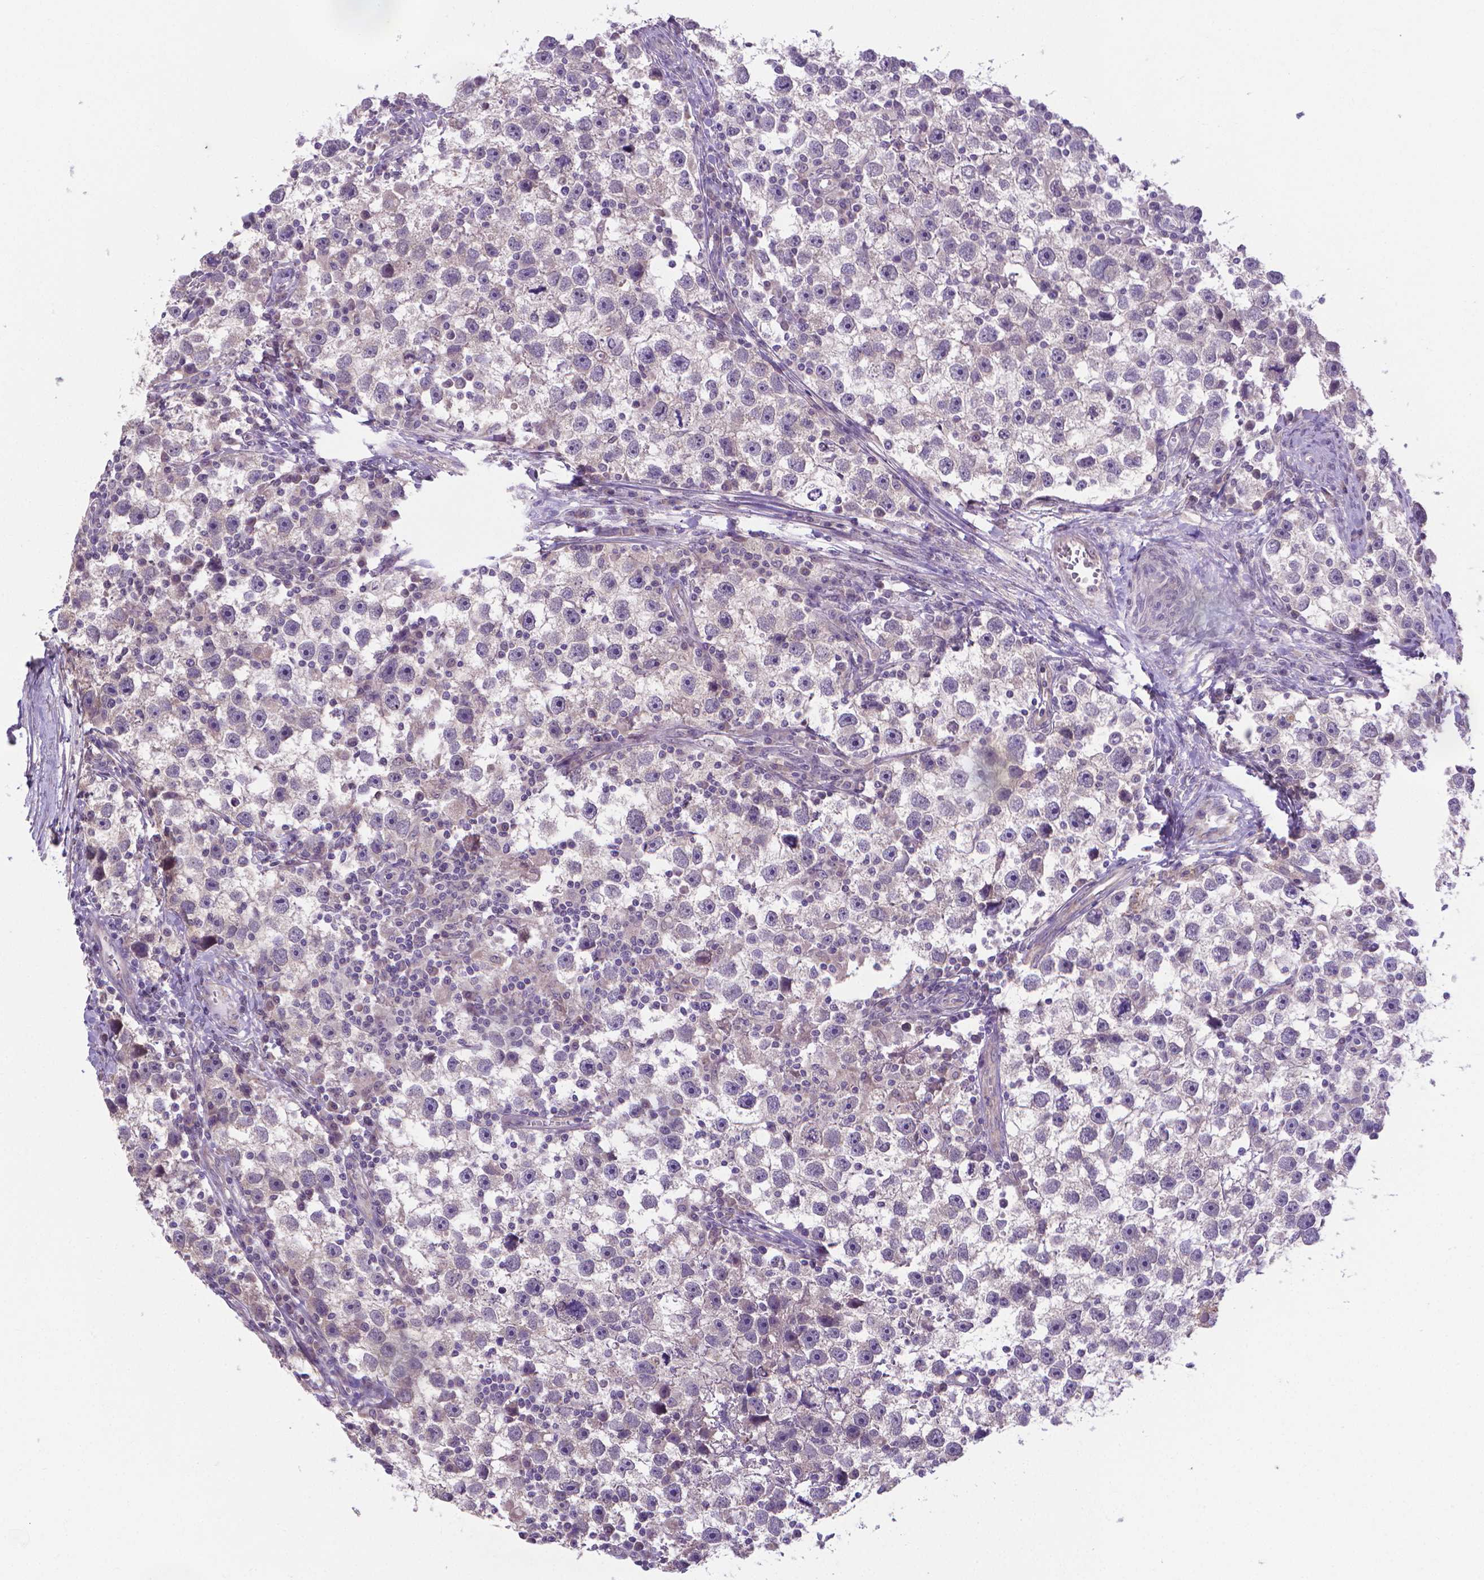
{"staining": {"intensity": "negative", "quantity": "none", "location": "none"}, "tissue": "testis cancer", "cell_type": "Tumor cells", "image_type": "cancer", "snomed": [{"axis": "morphology", "description": "Seminoma, NOS"}, {"axis": "topography", "description": "Testis"}], "caption": "Immunohistochemistry histopathology image of seminoma (testis) stained for a protein (brown), which reveals no positivity in tumor cells.", "gene": "GPR63", "patient": {"sex": "male", "age": 30}}